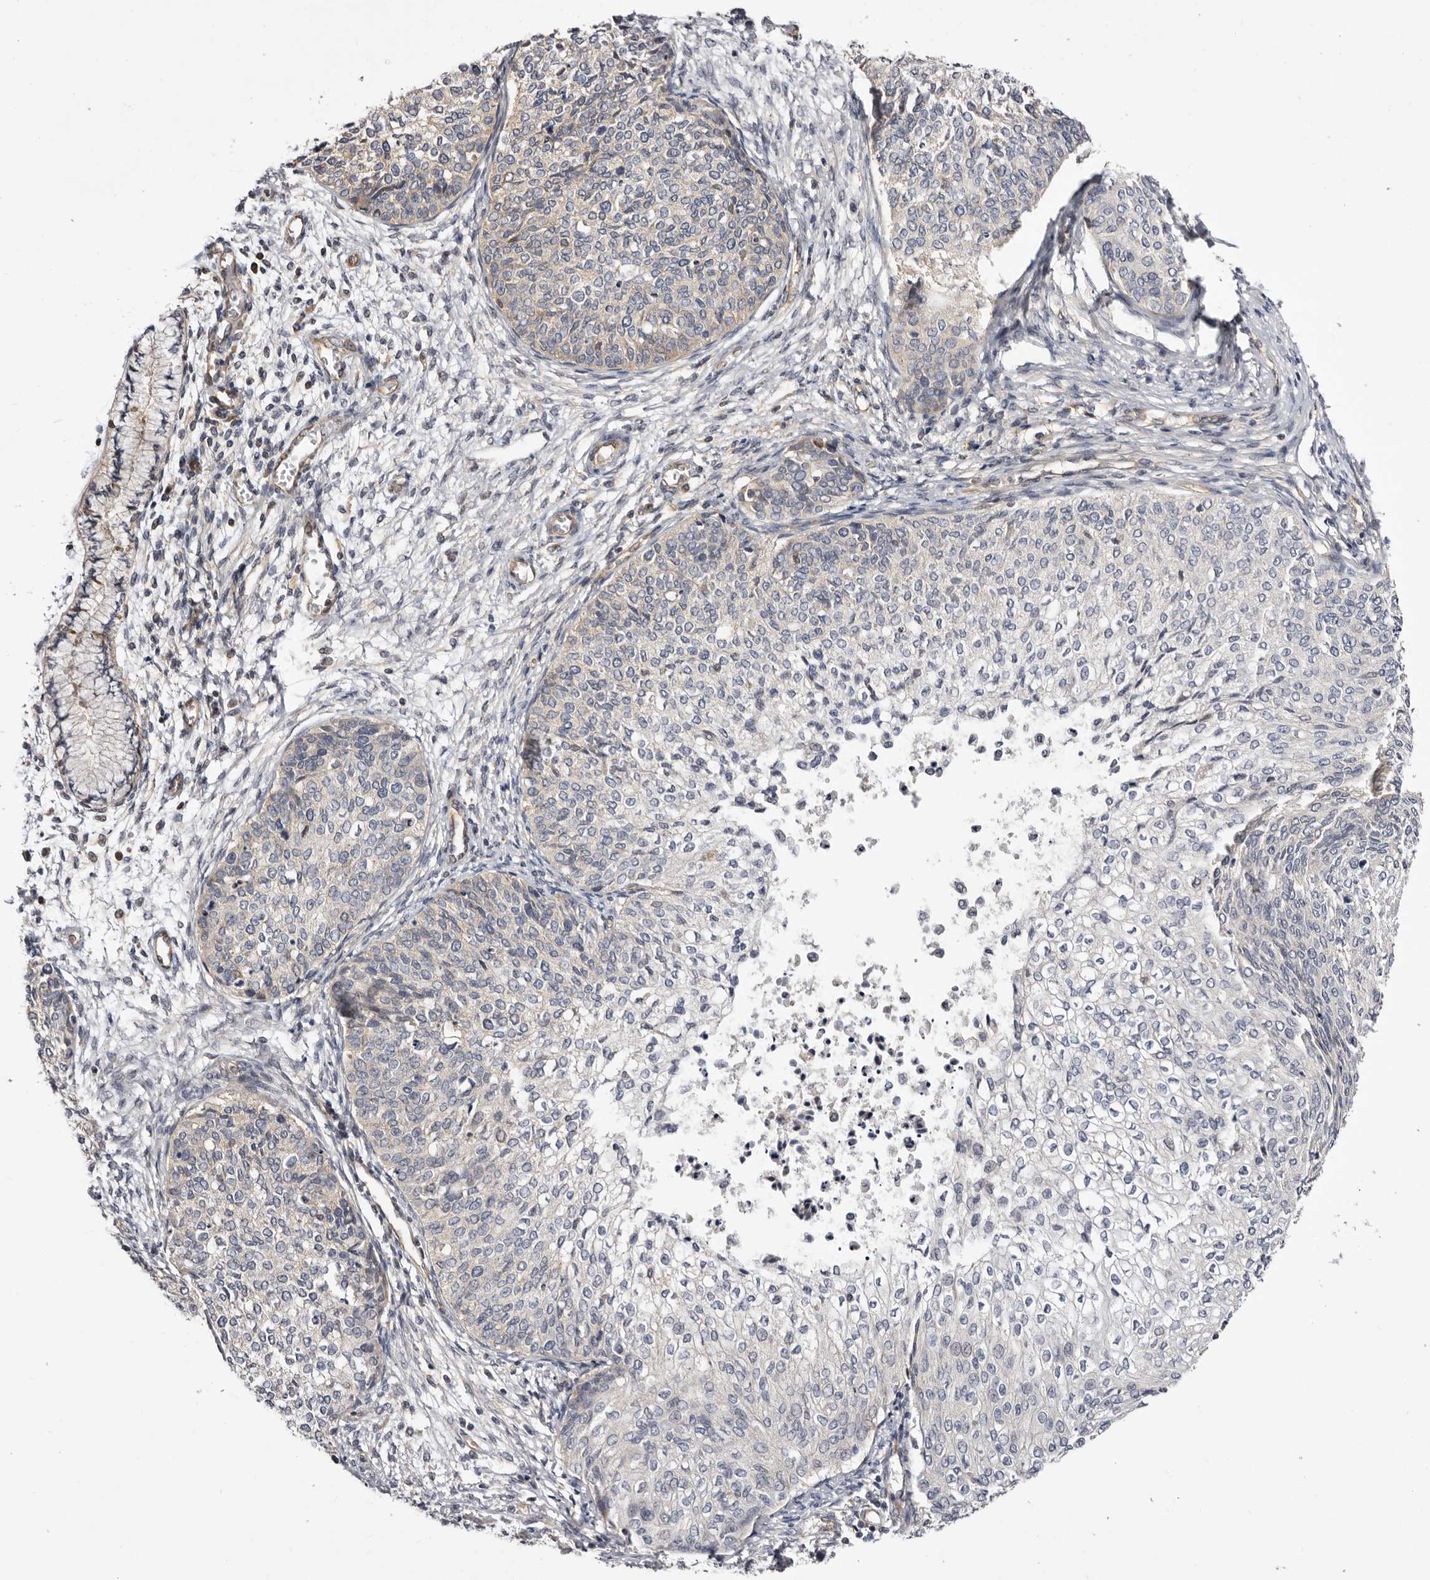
{"staining": {"intensity": "weak", "quantity": "<25%", "location": "cytoplasmic/membranous"}, "tissue": "cervical cancer", "cell_type": "Tumor cells", "image_type": "cancer", "snomed": [{"axis": "morphology", "description": "Squamous cell carcinoma, NOS"}, {"axis": "topography", "description": "Cervix"}], "caption": "Protein analysis of cervical cancer (squamous cell carcinoma) demonstrates no significant staining in tumor cells. (Brightfield microscopy of DAB (3,3'-diaminobenzidine) immunohistochemistry (IHC) at high magnification).", "gene": "PANK4", "patient": {"sex": "female", "age": 37}}